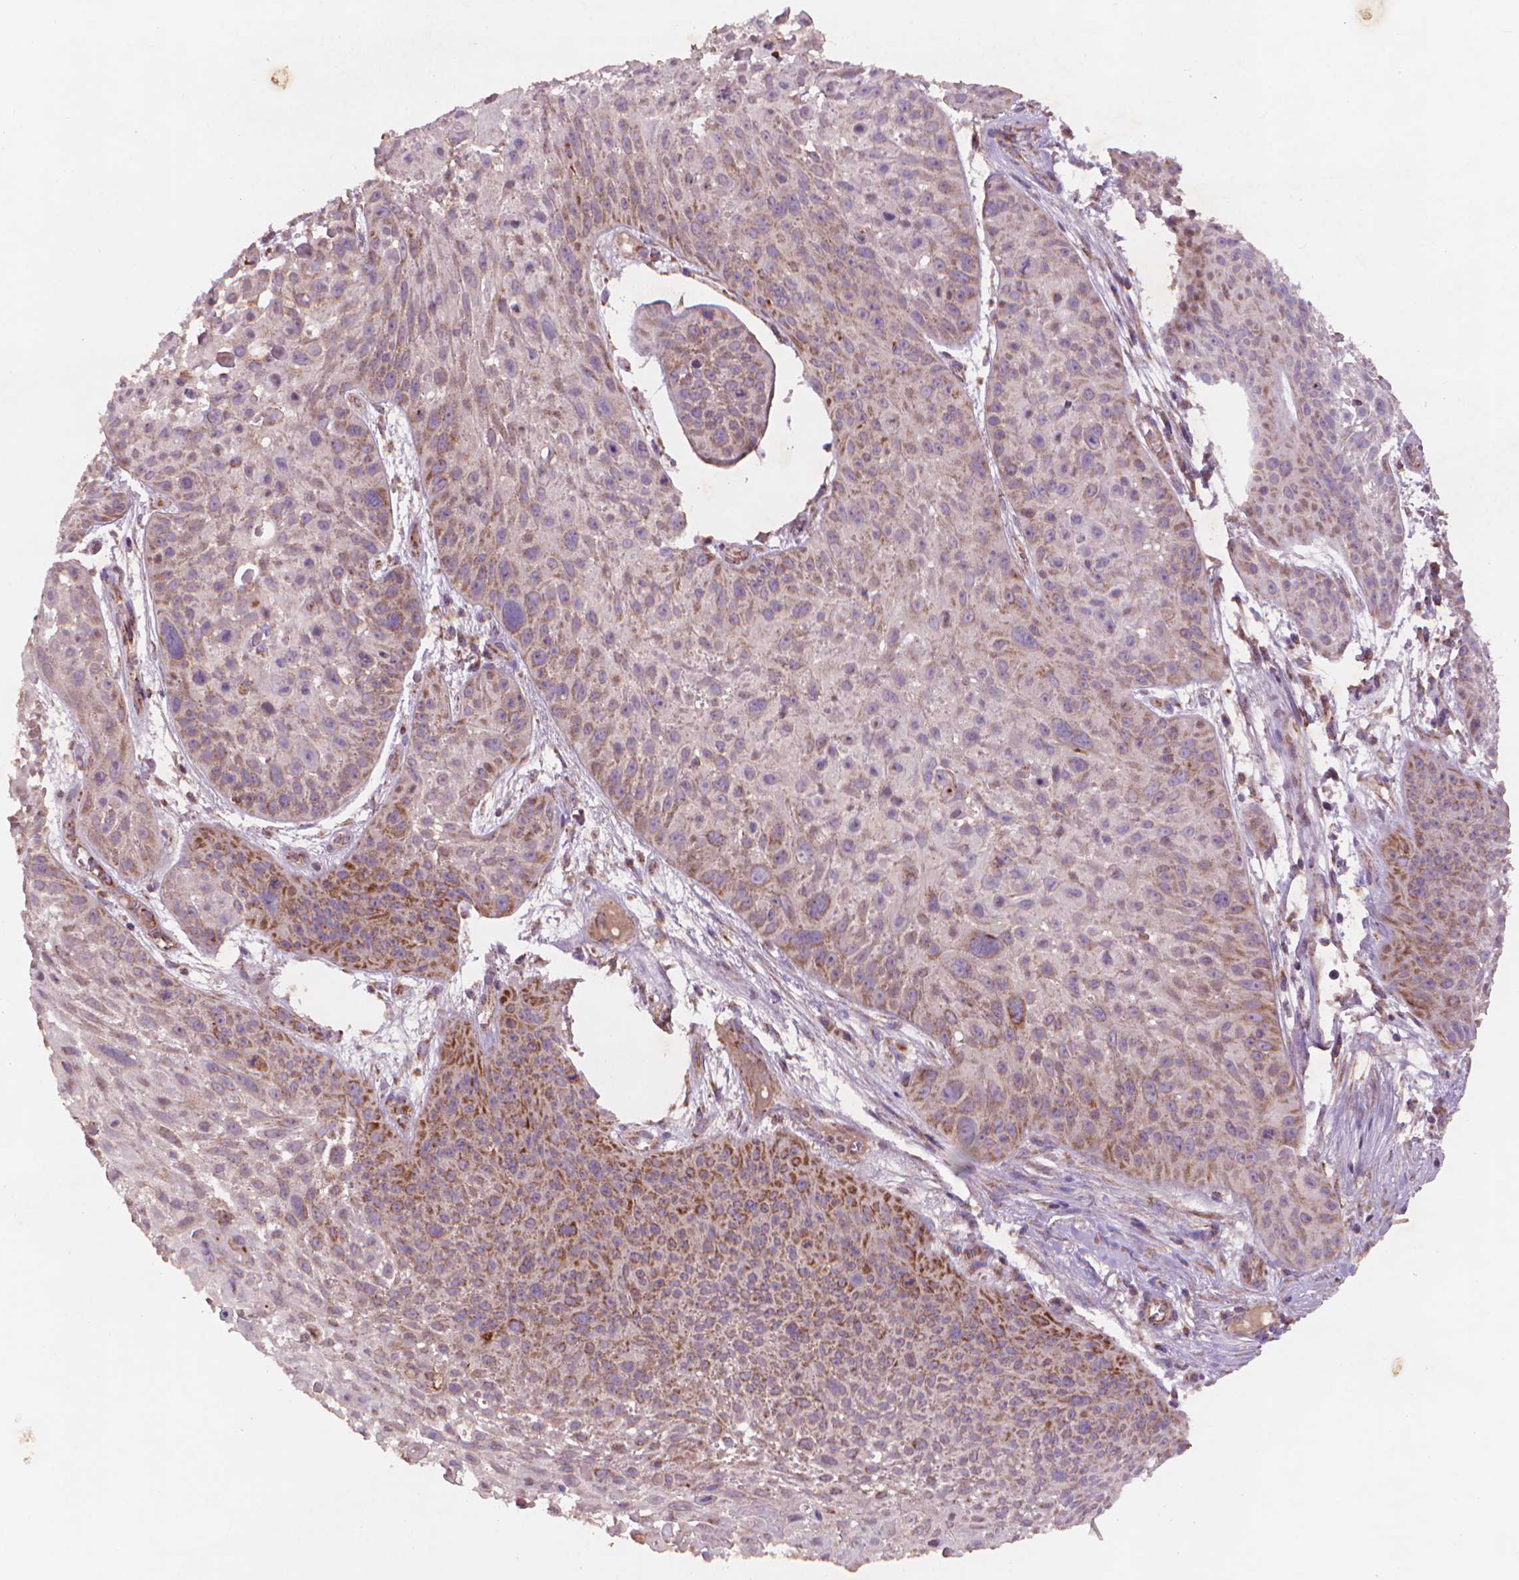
{"staining": {"intensity": "moderate", "quantity": "25%-75%", "location": "cytoplasmic/membranous"}, "tissue": "skin cancer", "cell_type": "Tumor cells", "image_type": "cancer", "snomed": [{"axis": "morphology", "description": "Squamous cell carcinoma, NOS"}, {"axis": "topography", "description": "Skin"}, {"axis": "topography", "description": "Anal"}], "caption": "Tumor cells reveal medium levels of moderate cytoplasmic/membranous staining in about 25%-75% of cells in squamous cell carcinoma (skin). Ihc stains the protein in brown and the nuclei are stained blue.", "gene": "NLRX1", "patient": {"sex": "female", "age": 75}}